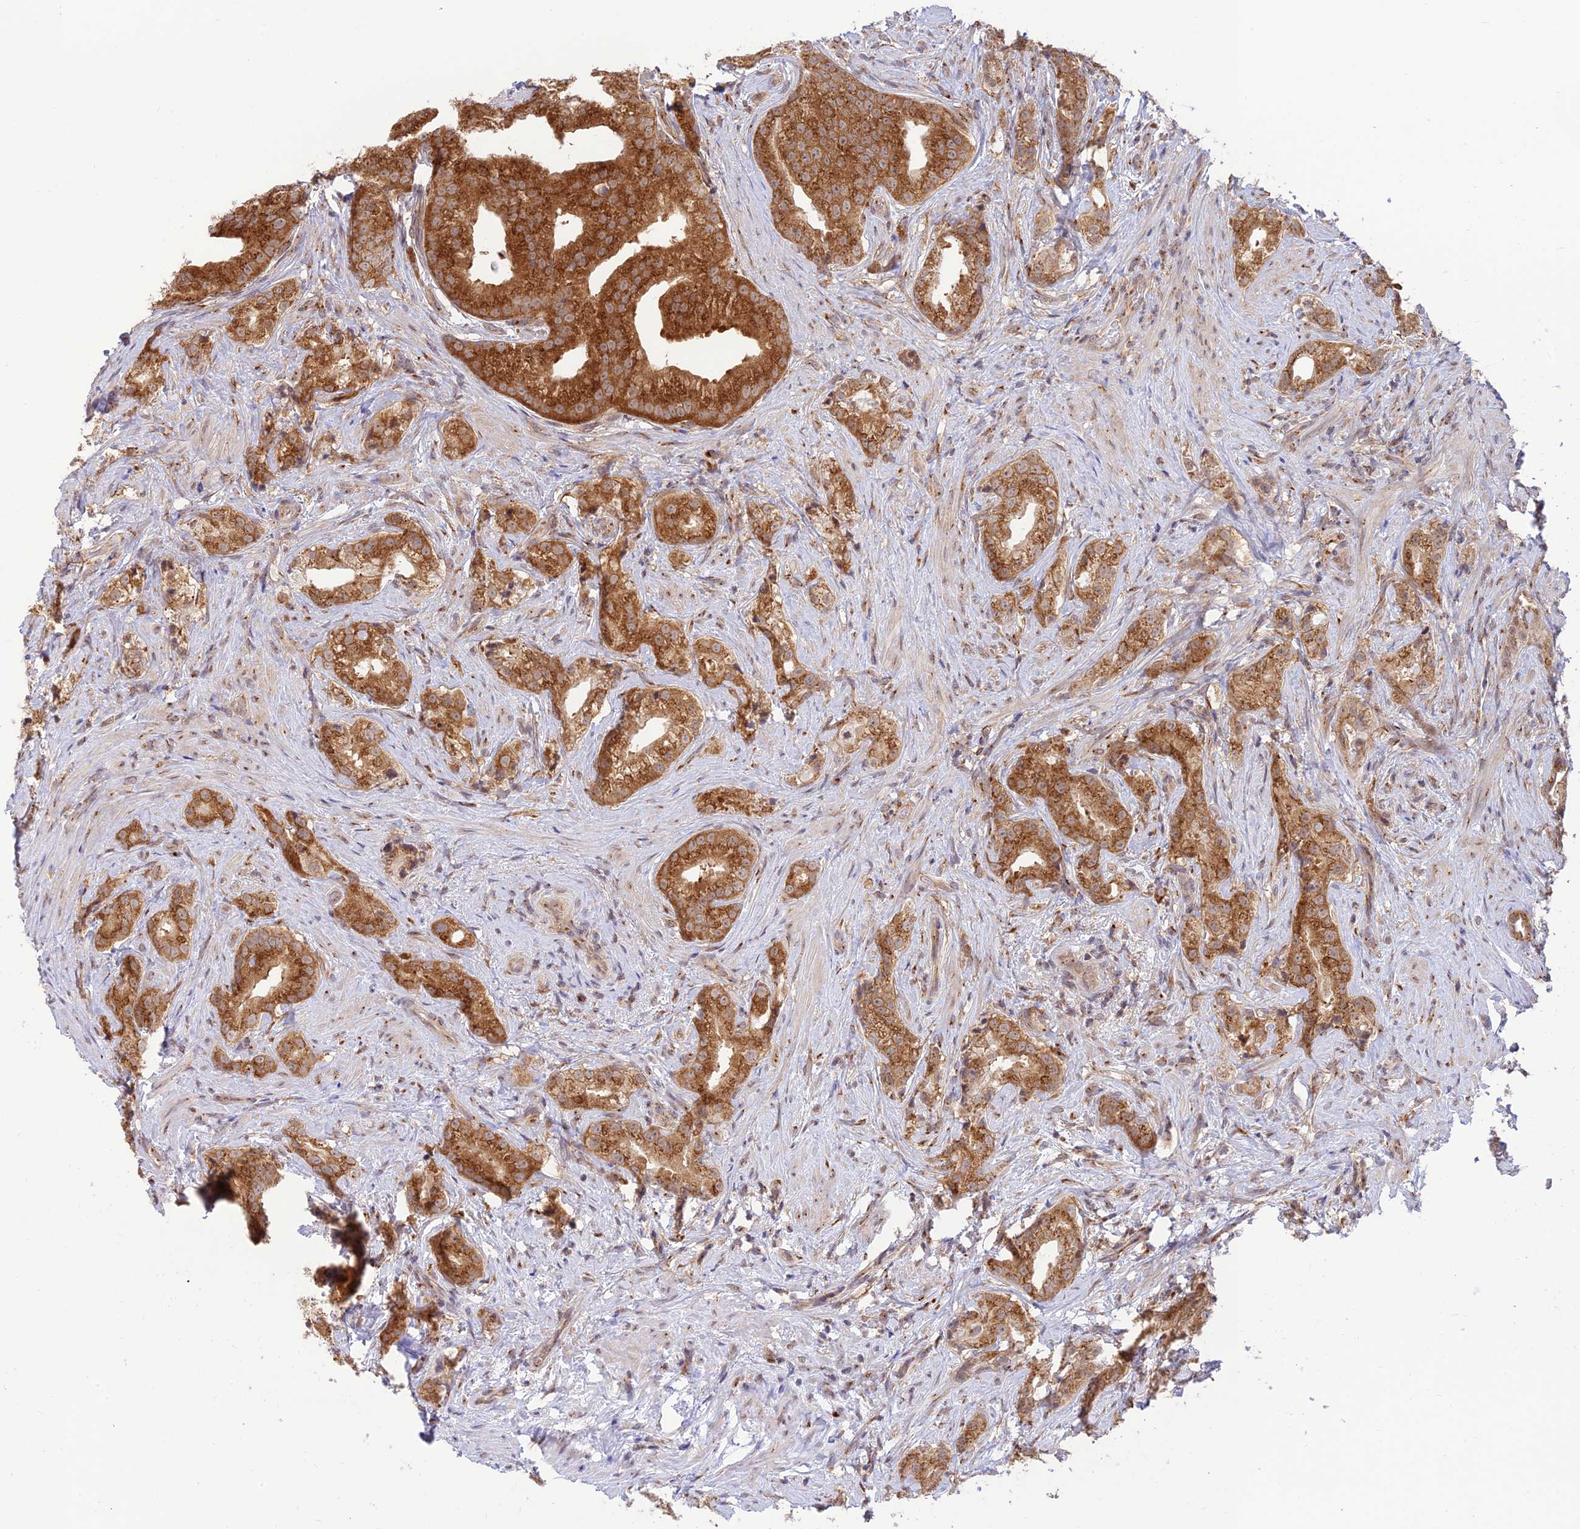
{"staining": {"intensity": "strong", "quantity": ">75%", "location": "cytoplasmic/membranous"}, "tissue": "prostate cancer", "cell_type": "Tumor cells", "image_type": "cancer", "snomed": [{"axis": "morphology", "description": "Adenocarcinoma, Low grade"}, {"axis": "topography", "description": "Prostate"}], "caption": "Protein analysis of prostate cancer (low-grade adenocarcinoma) tissue demonstrates strong cytoplasmic/membranous positivity in approximately >75% of tumor cells.", "gene": "GOLGA3", "patient": {"sex": "male", "age": 71}}